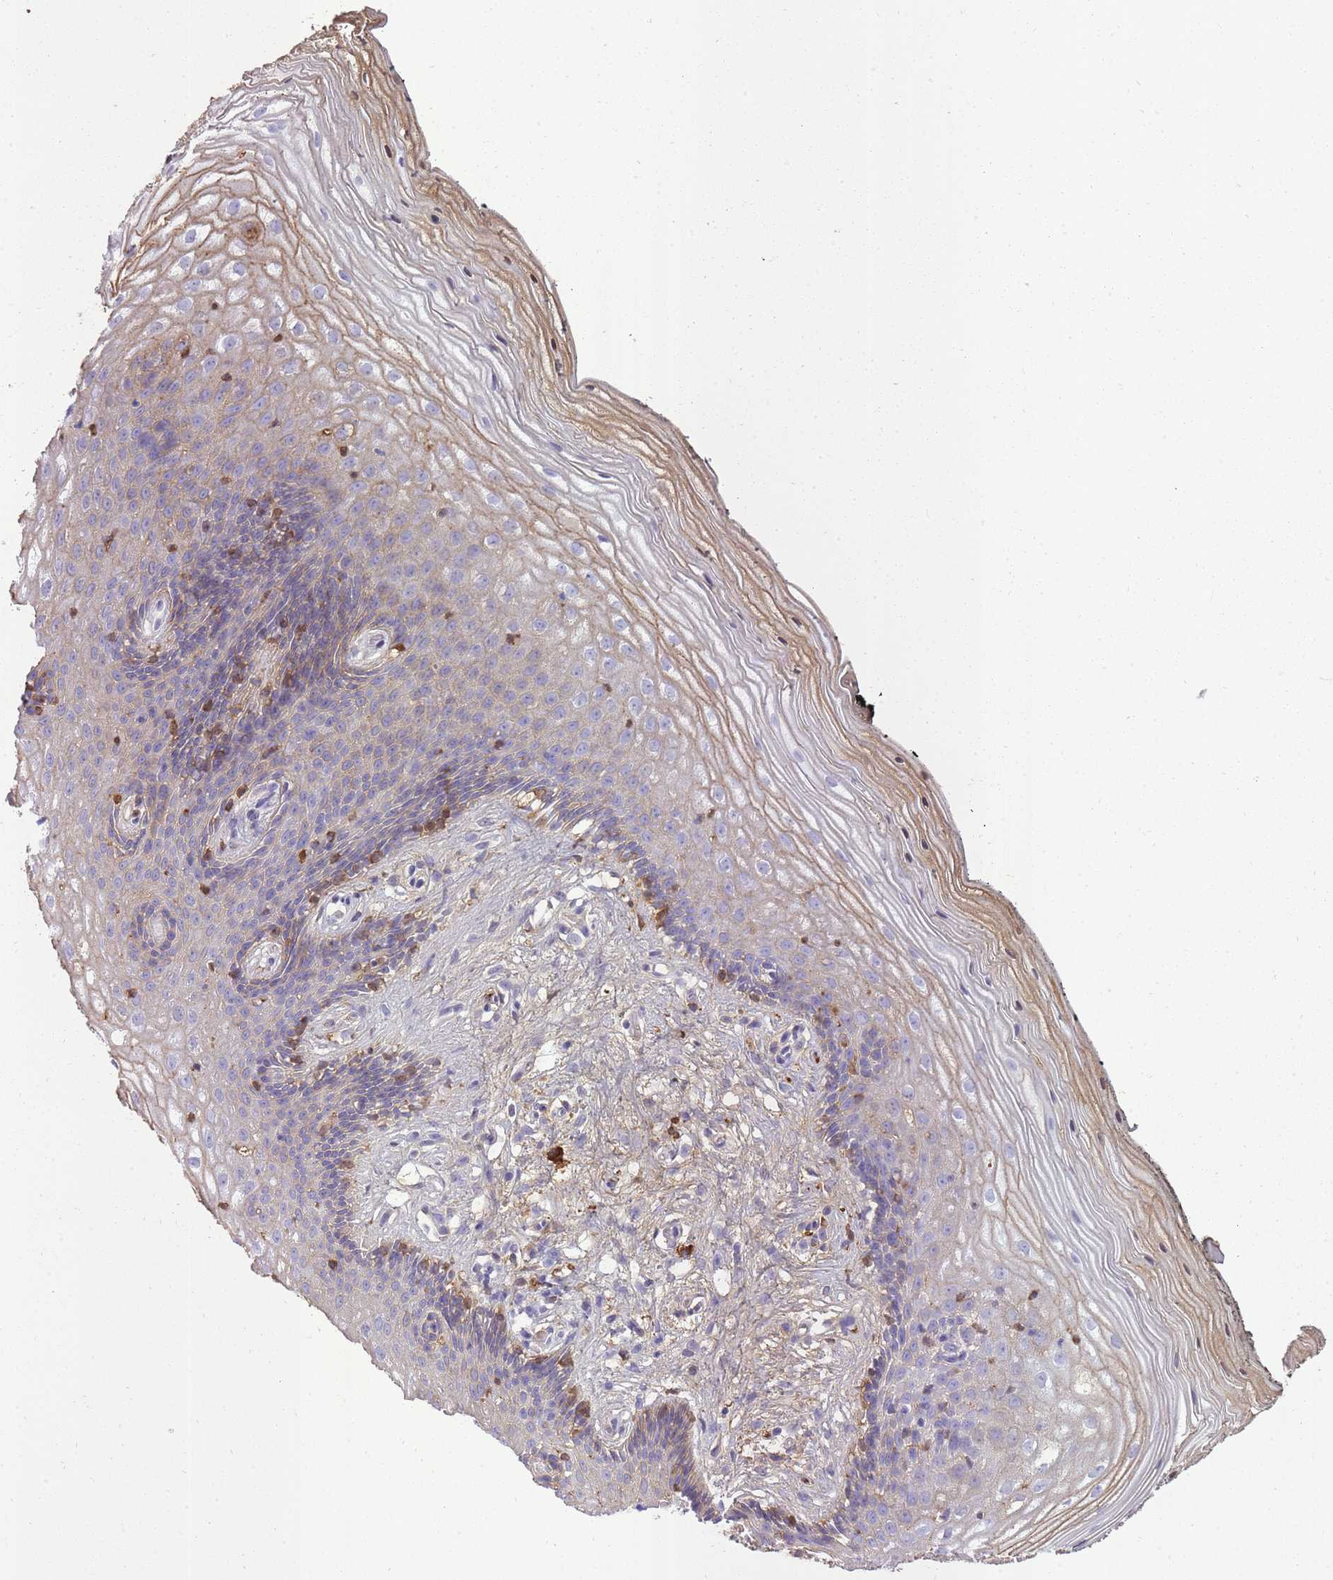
{"staining": {"intensity": "moderate", "quantity": "<25%", "location": "cytoplasmic/membranous"}, "tissue": "vagina", "cell_type": "Squamous epithelial cells", "image_type": "normal", "snomed": [{"axis": "morphology", "description": "Normal tissue, NOS"}, {"axis": "topography", "description": "Vagina"}], "caption": "Immunohistochemistry (IHC) image of normal human vagina stained for a protein (brown), which exhibits low levels of moderate cytoplasmic/membranous expression in about <25% of squamous epithelial cells.", "gene": "IGKV1", "patient": {"sex": "female", "age": 47}}